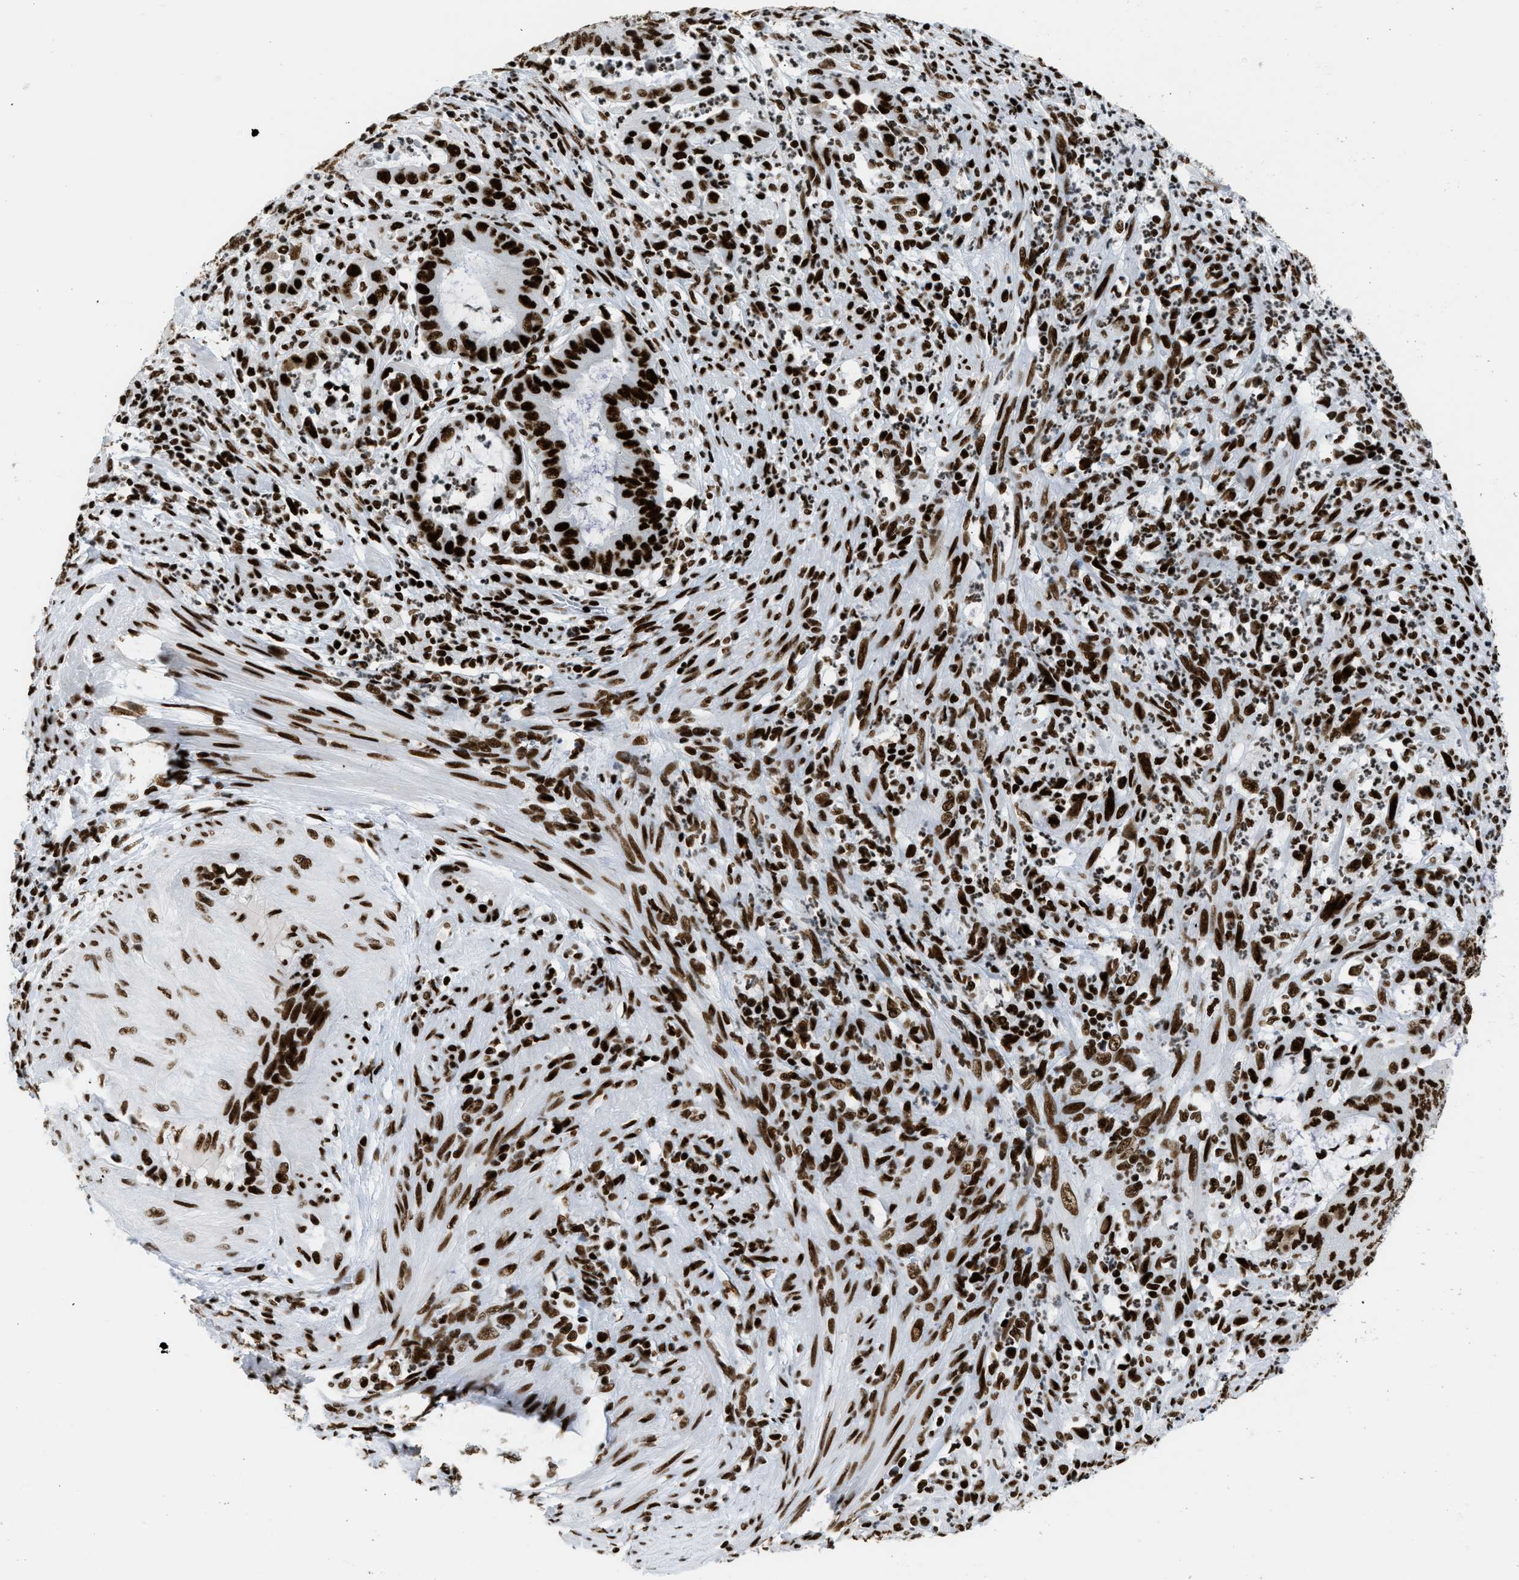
{"staining": {"intensity": "strong", "quantity": ">75%", "location": "nuclear"}, "tissue": "endometrial cancer", "cell_type": "Tumor cells", "image_type": "cancer", "snomed": [{"axis": "morphology", "description": "Adenocarcinoma, NOS"}, {"axis": "topography", "description": "Endometrium"}], "caption": "A micrograph of human endometrial adenocarcinoma stained for a protein shows strong nuclear brown staining in tumor cells.", "gene": "PIF1", "patient": {"sex": "female", "age": 70}}